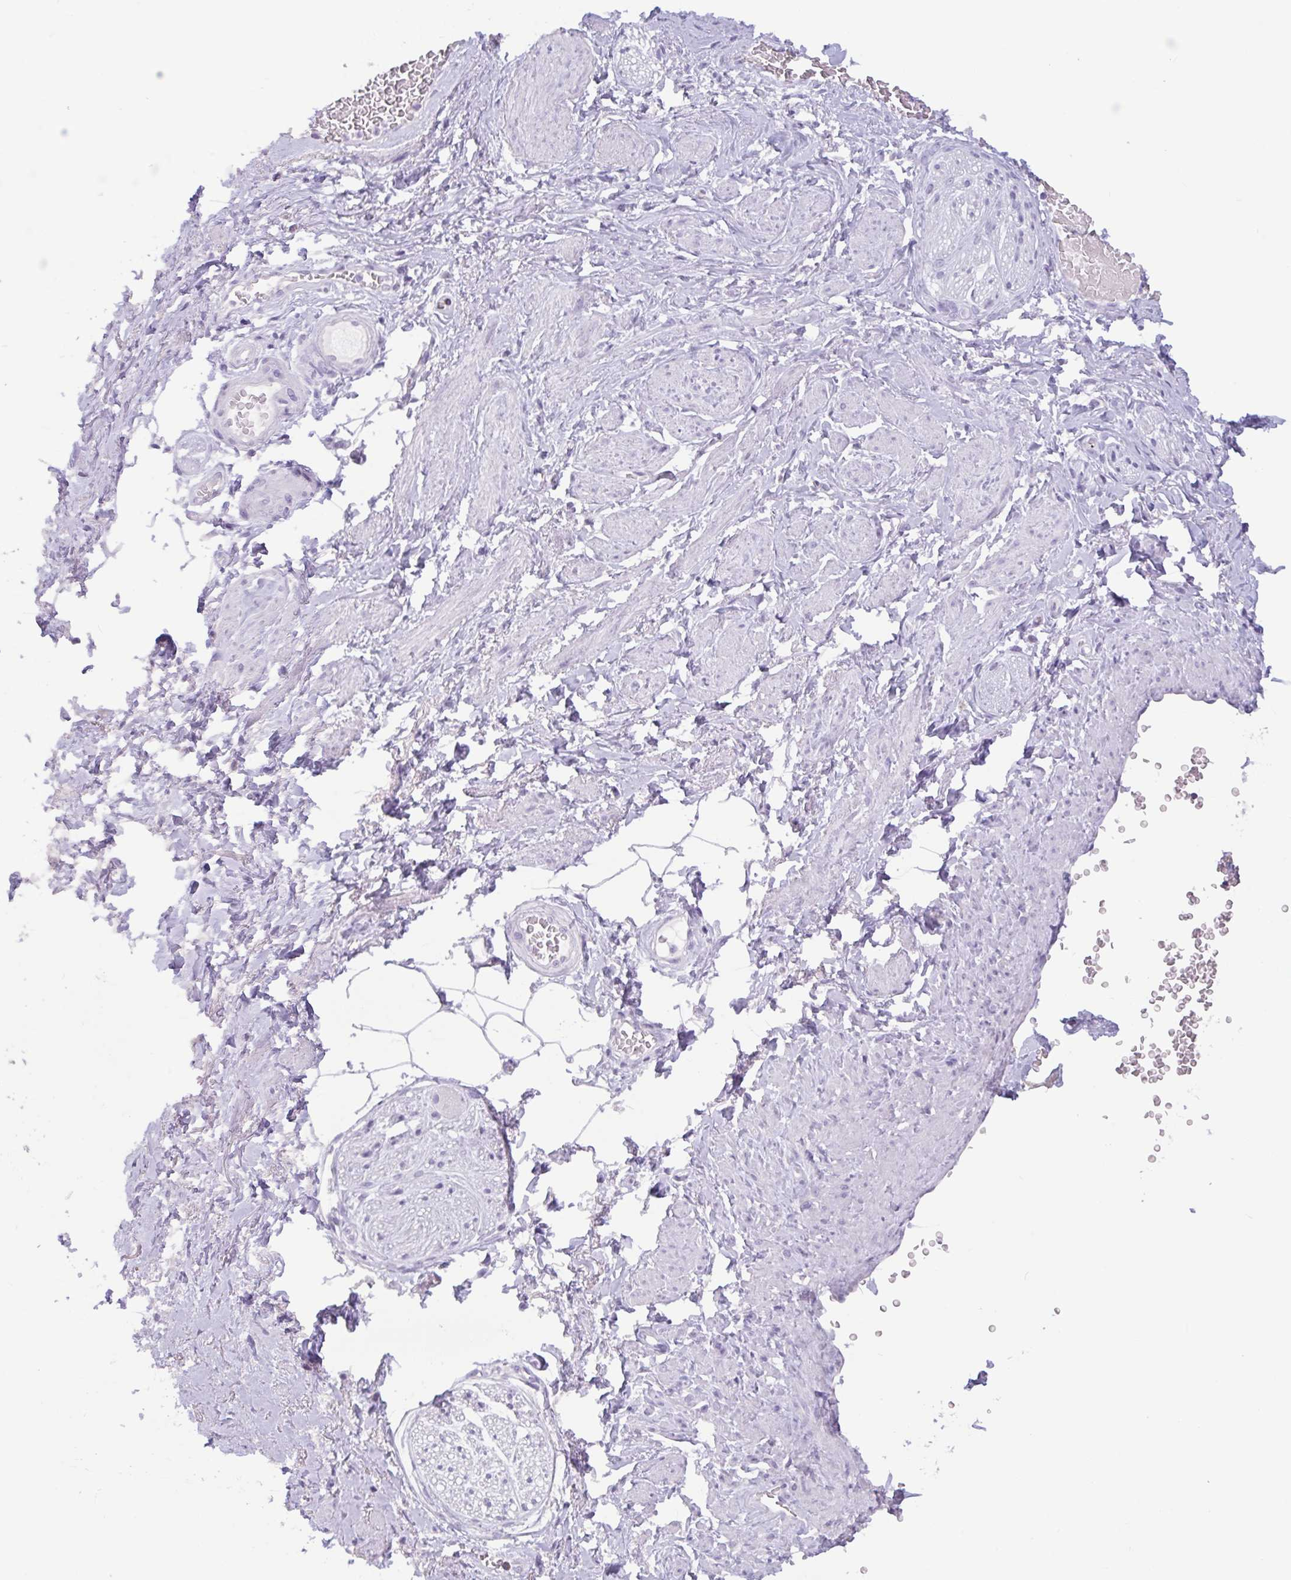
{"staining": {"intensity": "negative", "quantity": "none", "location": "none"}, "tissue": "adipose tissue", "cell_type": "Adipocytes", "image_type": "normal", "snomed": [{"axis": "morphology", "description": "Normal tissue, NOS"}, {"axis": "topography", "description": "Vagina"}, {"axis": "topography", "description": "Peripheral nerve tissue"}], "caption": "DAB immunohistochemical staining of unremarkable human adipose tissue displays no significant expression in adipocytes.", "gene": "CTSE", "patient": {"sex": "female", "age": 71}}